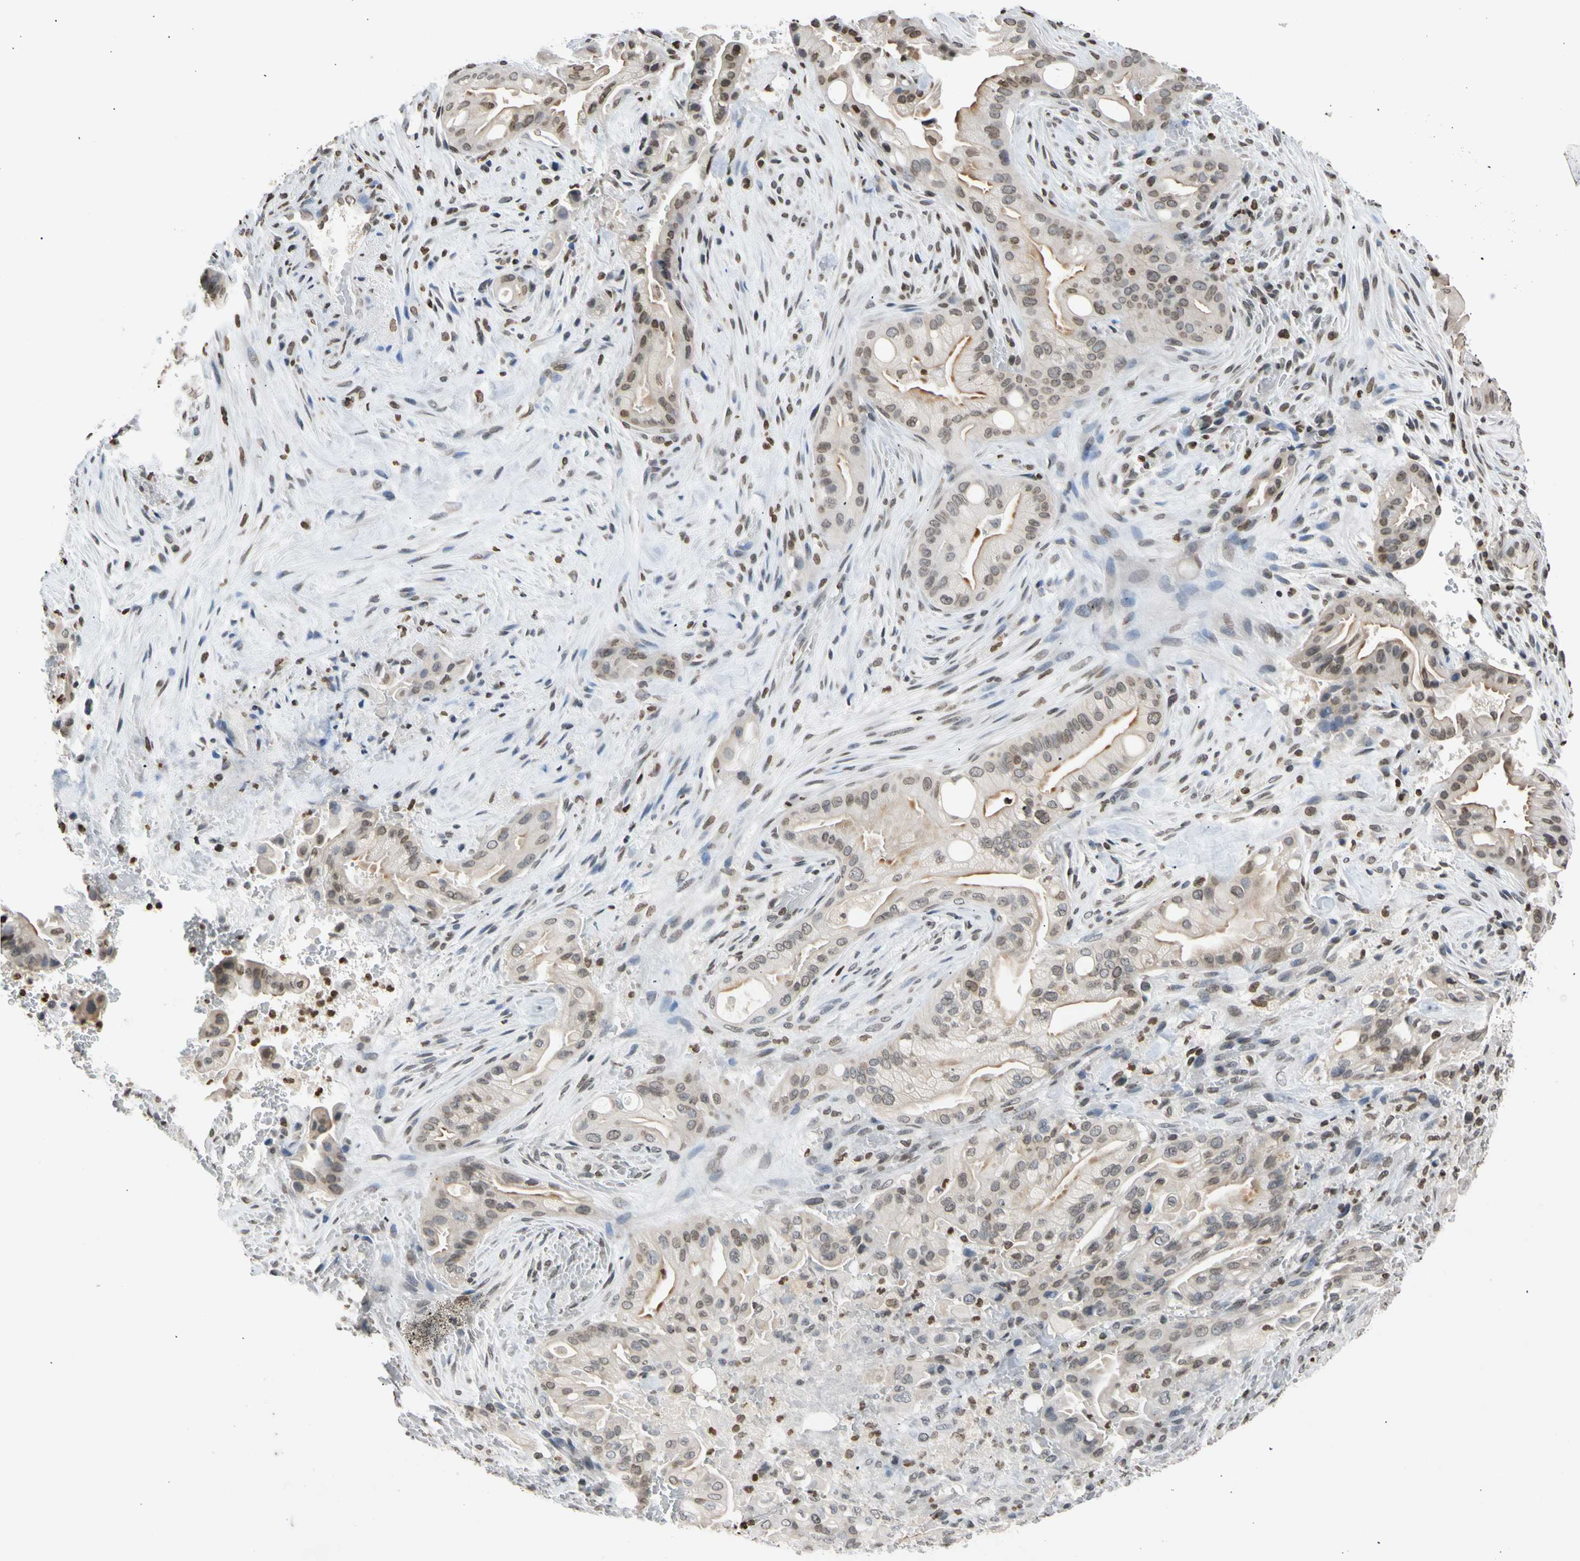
{"staining": {"intensity": "weak", "quantity": ">75%", "location": "cytoplasmic/membranous"}, "tissue": "liver cancer", "cell_type": "Tumor cells", "image_type": "cancer", "snomed": [{"axis": "morphology", "description": "Cholangiocarcinoma"}, {"axis": "topography", "description": "Liver"}], "caption": "Approximately >75% of tumor cells in liver cholangiocarcinoma reveal weak cytoplasmic/membranous protein staining as visualized by brown immunohistochemical staining.", "gene": "GPX4", "patient": {"sex": "female", "age": 68}}